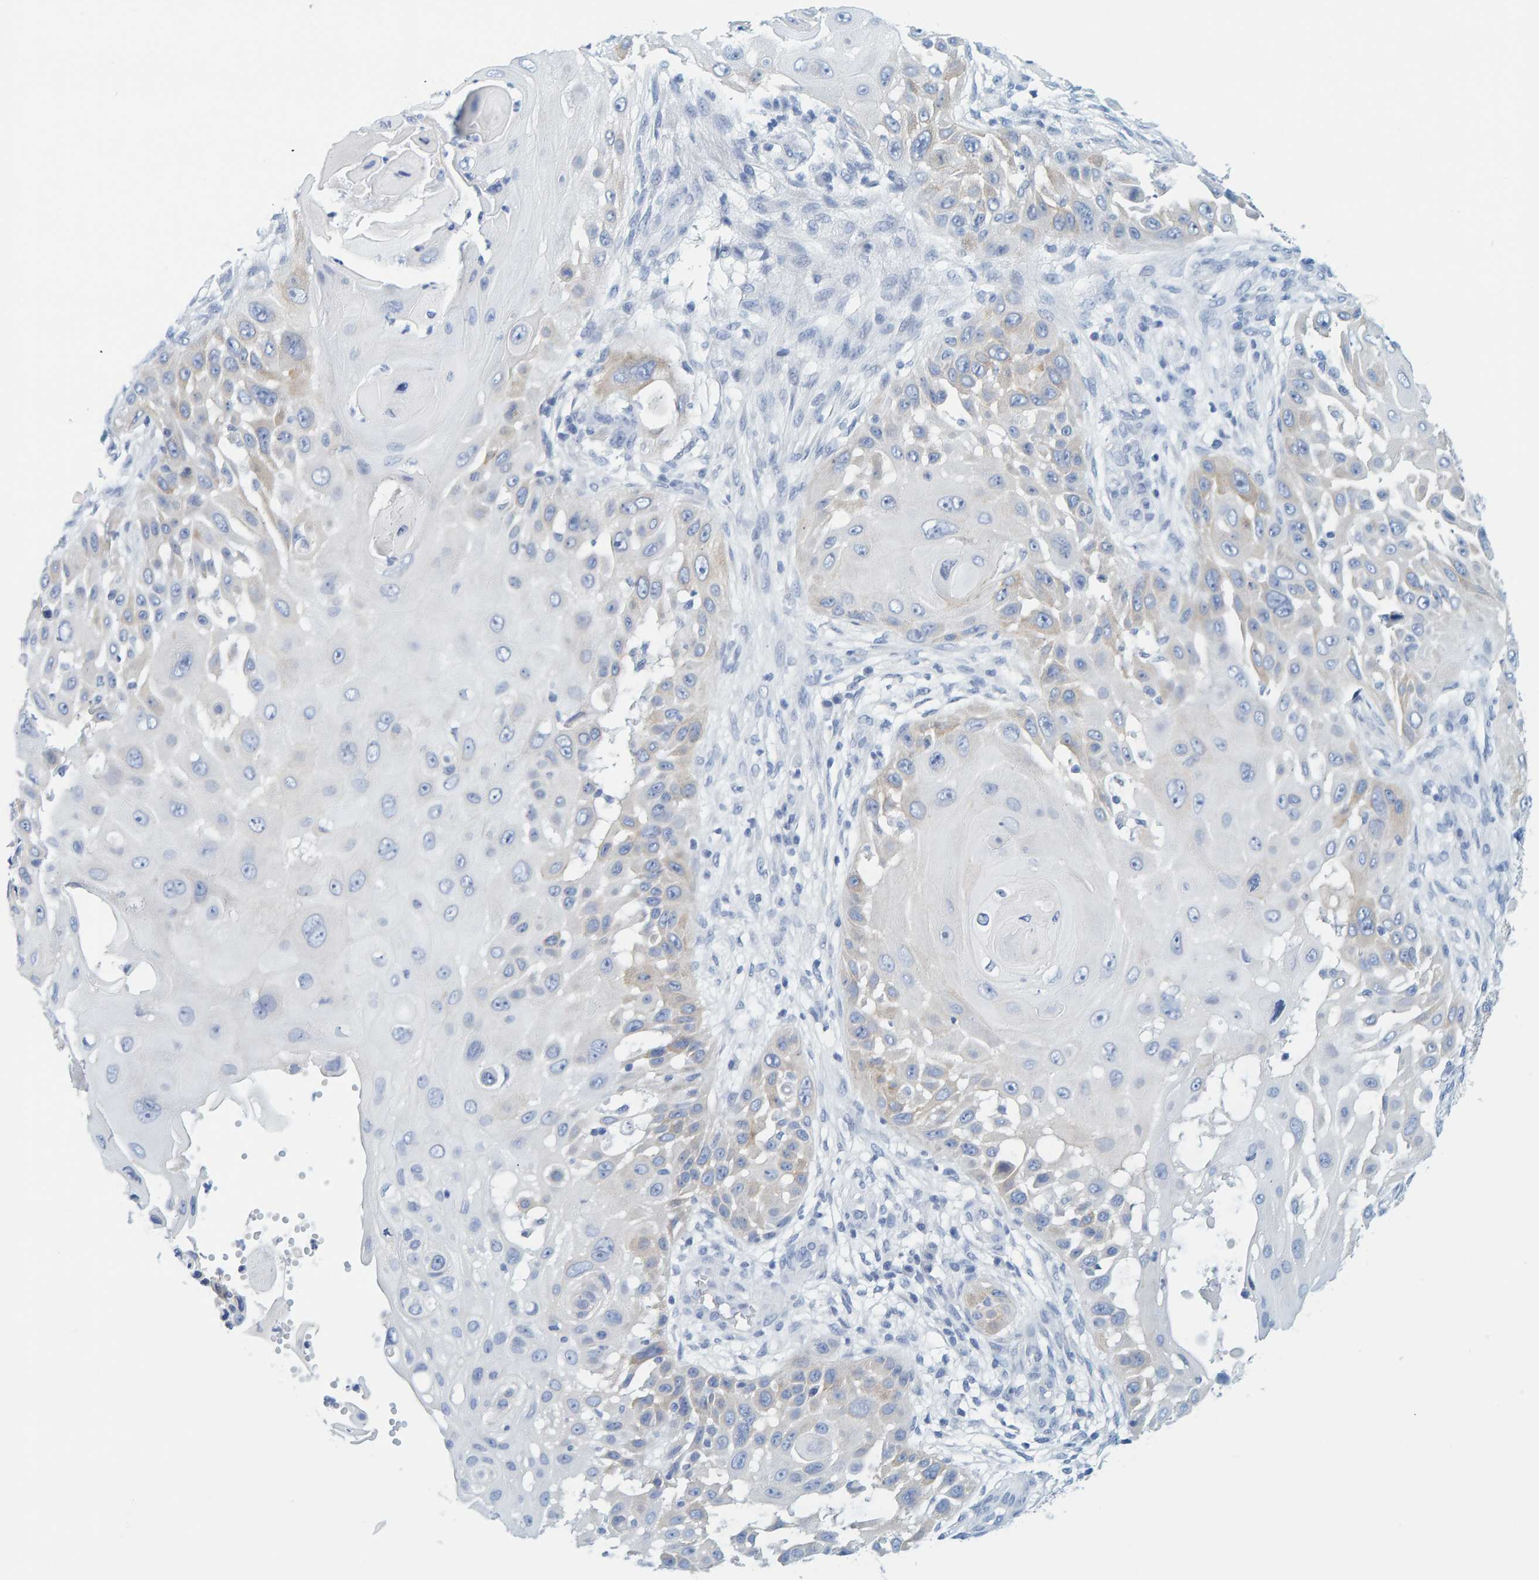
{"staining": {"intensity": "weak", "quantity": "<25%", "location": "cytoplasmic/membranous"}, "tissue": "skin cancer", "cell_type": "Tumor cells", "image_type": "cancer", "snomed": [{"axis": "morphology", "description": "Squamous cell carcinoma, NOS"}, {"axis": "topography", "description": "Skin"}], "caption": "Immunohistochemistry micrograph of neoplastic tissue: human skin squamous cell carcinoma stained with DAB (3,3'-diaminobenzidine) reveals no significant protein expression in tumor cells. (Immunohistochemistry, brightfield microscopy, high magnification).", "gene": "KLHL11", "patient": {"sex": "female", "age": 44}}